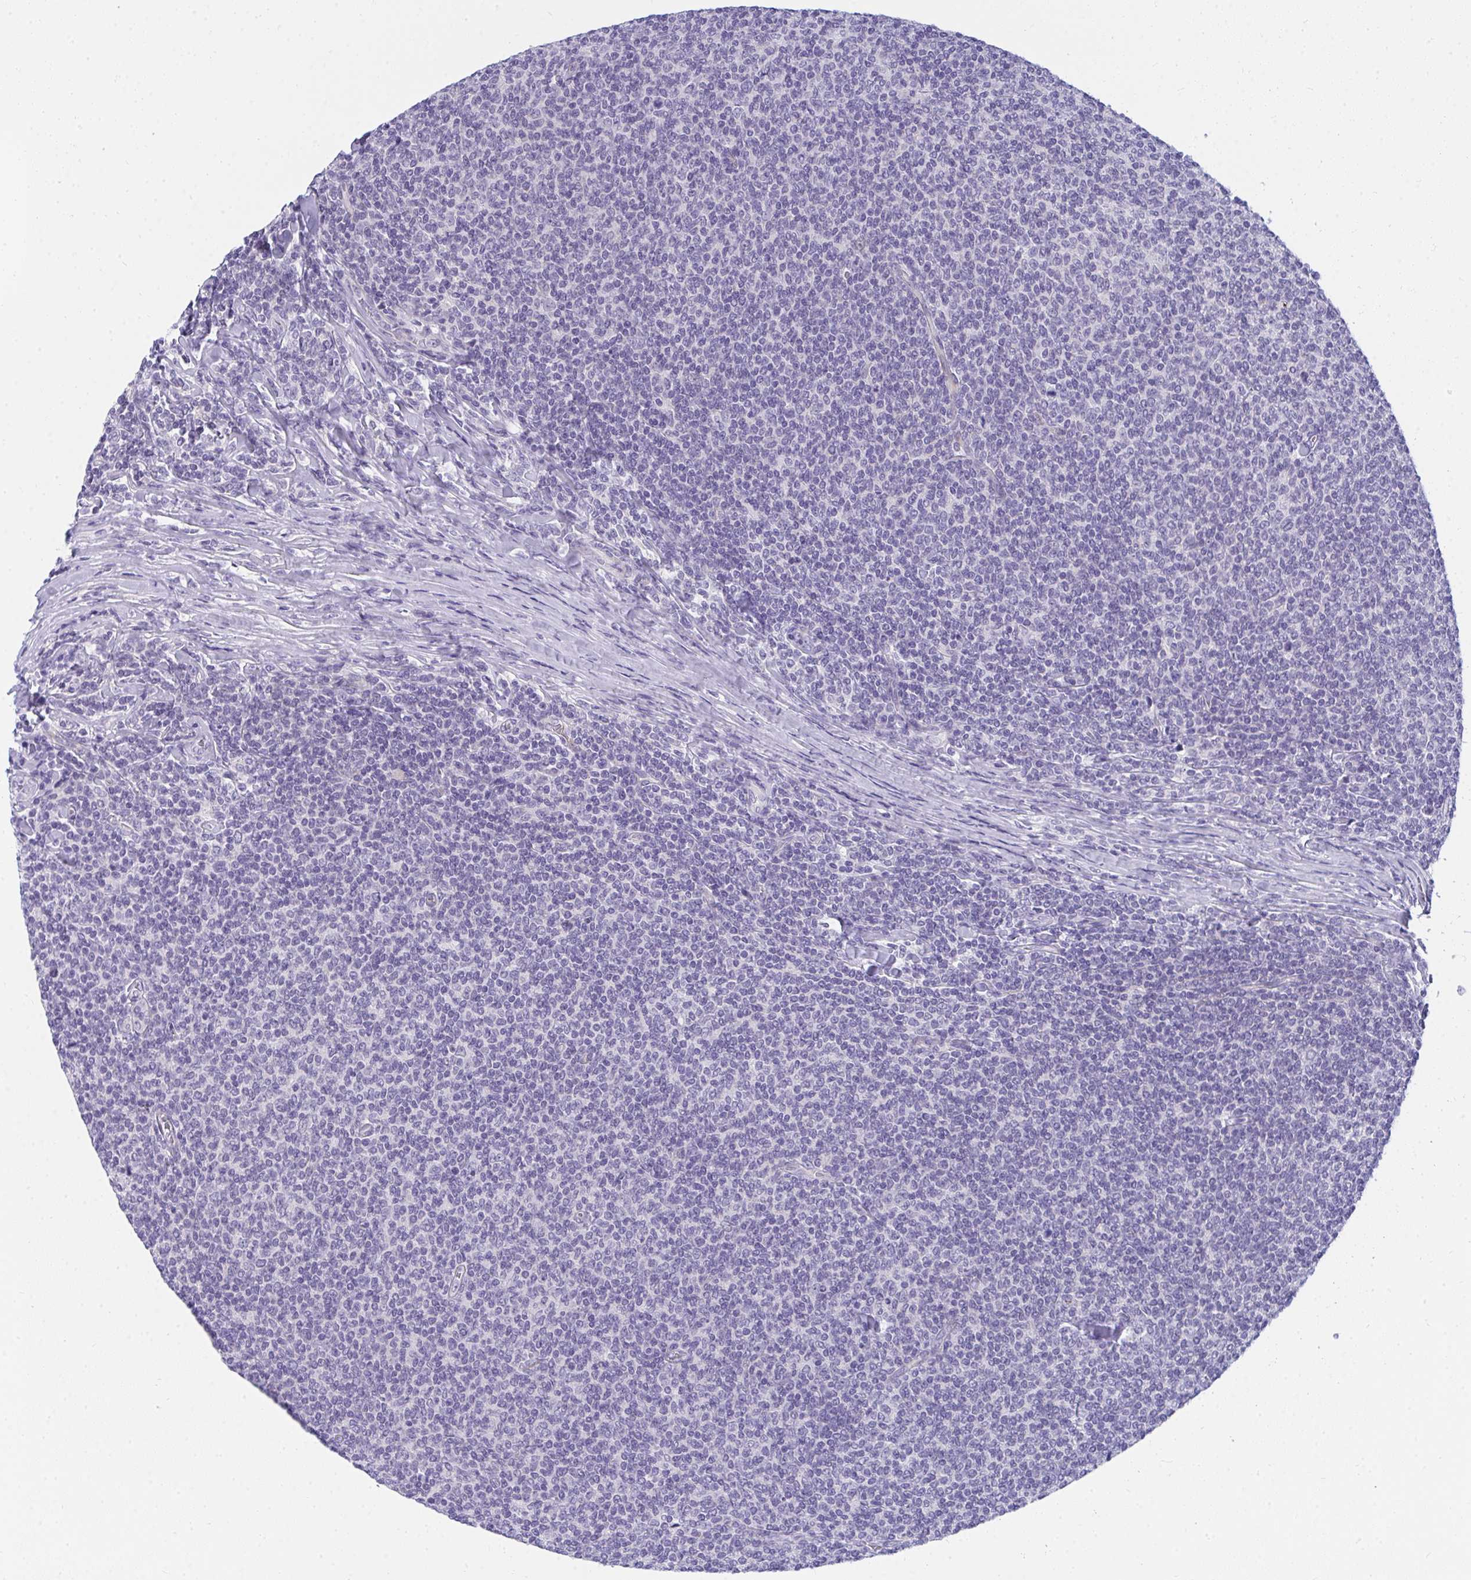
{"staining": {"intensity": "negative", "quantity": "none", "location": "none"}, "tissue": "lymphoma", "cell_type": "Tumor cells", "image_type": "cancer", "snomed": [{"axis": "morphology", "description": "Malignant lymphoma, non-Hodgkin's type, Low grade"}, {"axis": "topography", "description": "Lymph node"}], "caption": "Image shows no protein staining in tumor cells of lymphoma tissue.", "gene": "TSBP1", "patient": {"sex": "male", "age": 52}}